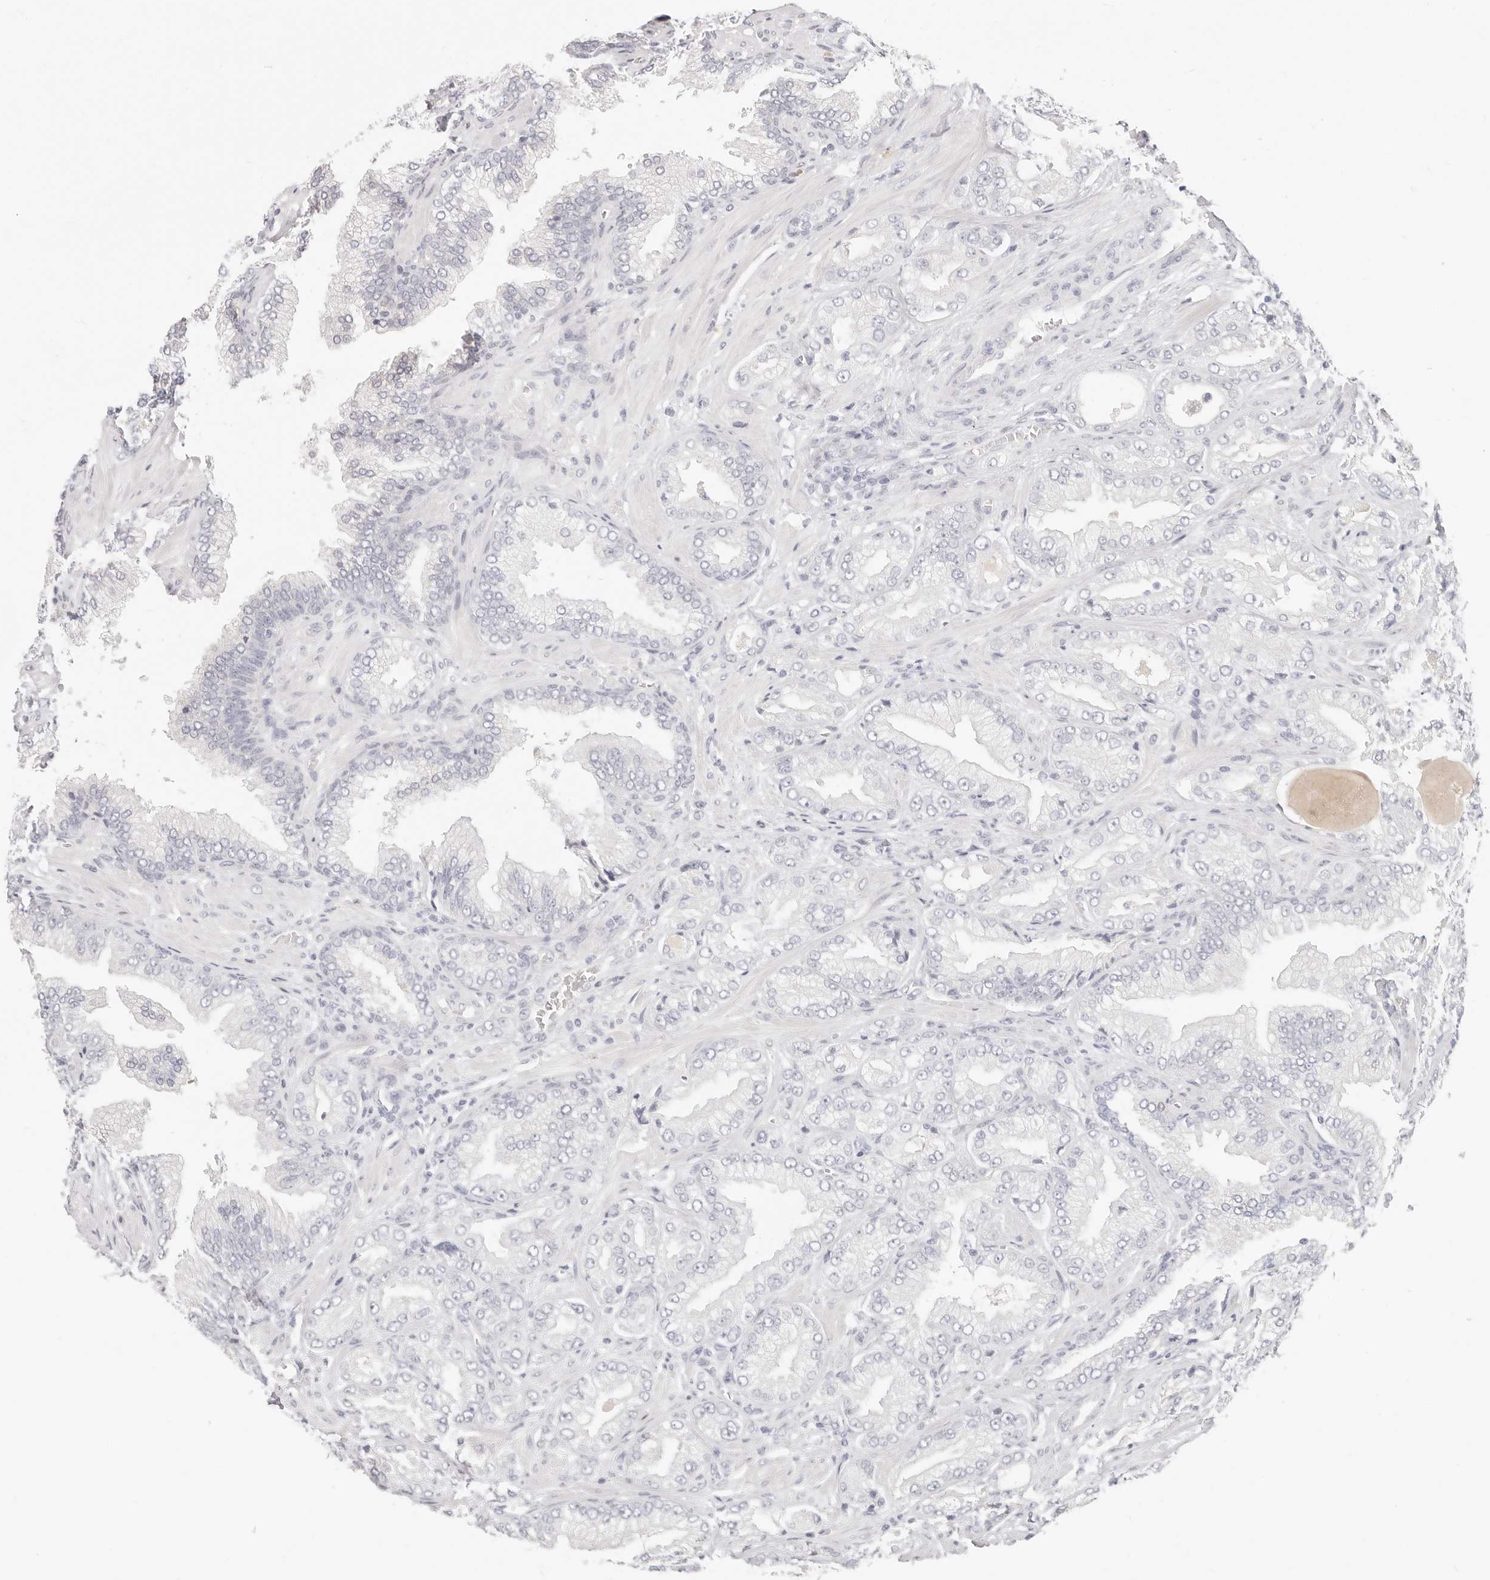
{"staining": {"intensity": "negative", "quantity": "none", "location": "none"}, "tissue": "prostate cancer", "cell_type": "Tumor cells", "image_type": "cancer", "snomed": [{"axis": "morphology", "description": "Adenocarcinoma, Low grade"}, {"axis": "topography", "description": "Prostate"}], "caption": "IHC histopathology image of neoplastic tissue: human prostate cancer stained with DAB exhibits no significant protein expression in tumor cells.", "gene": "ASCL1", "patient": {"sex": "male", "age": 62}}